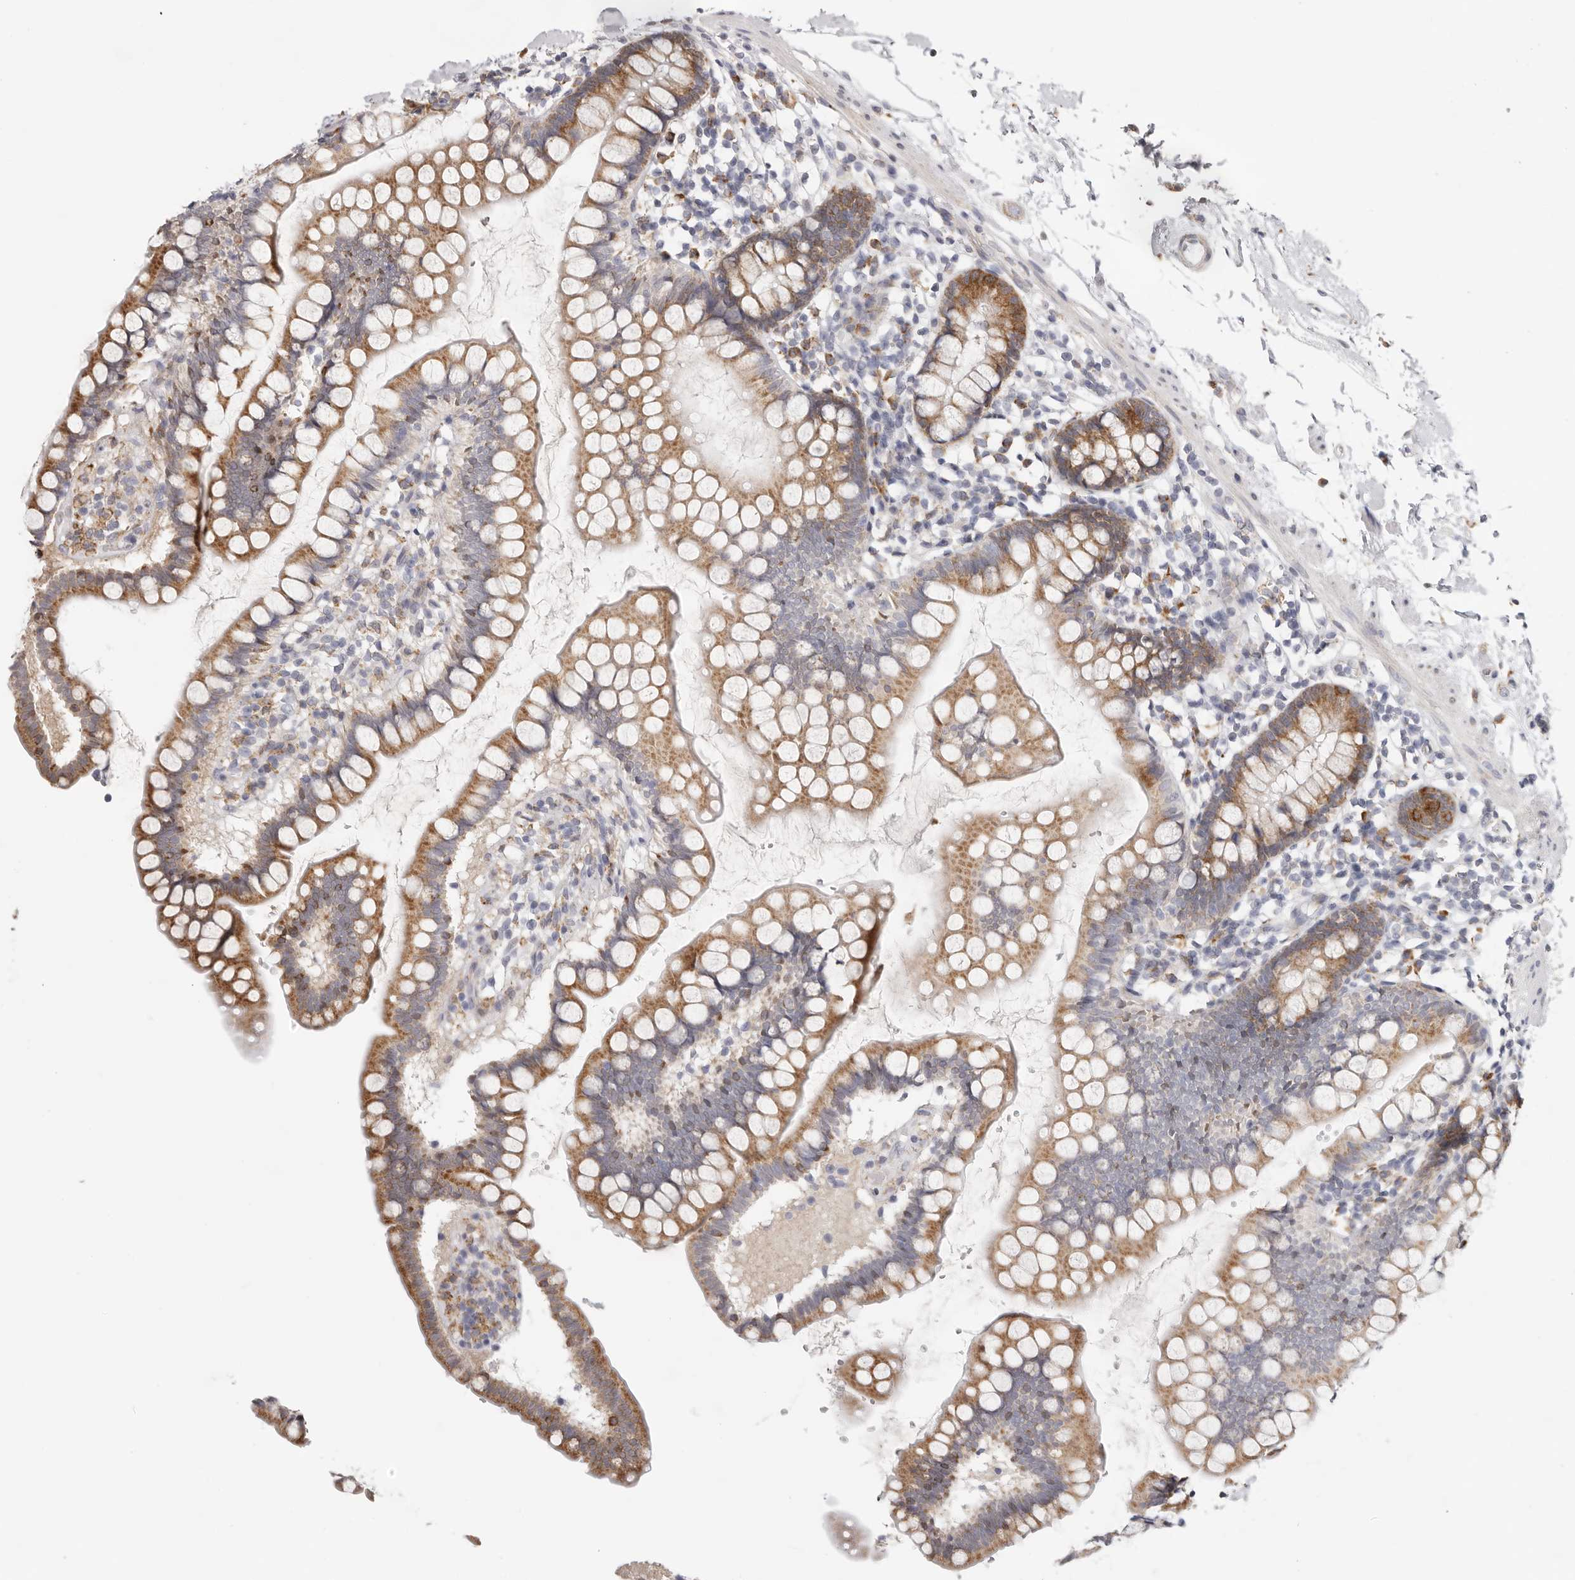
{"staining": {"intensity": "moderate", "quantity": ">75%", "location": "cytoplasmic/membranous"}, "tissue": "small intestine", "cell_type": "Glandular cells", "image_type": "normal", "snomed": [{"axis": "morphology", "description": "Normal tissue, NOS"}, {"axis": "topography", "description": "Small intestine"}], "caption": "Unremarkable small intestine reveals moderate cytoplasmic/membranous staining in approximately >75% of glandular cells Using DAB (brown) and hematoxylin (blue) stains, captured at high magnification using brightfield microscopy..", "gene": "IL32", "patient": {"sex": "female", "age": 84}}